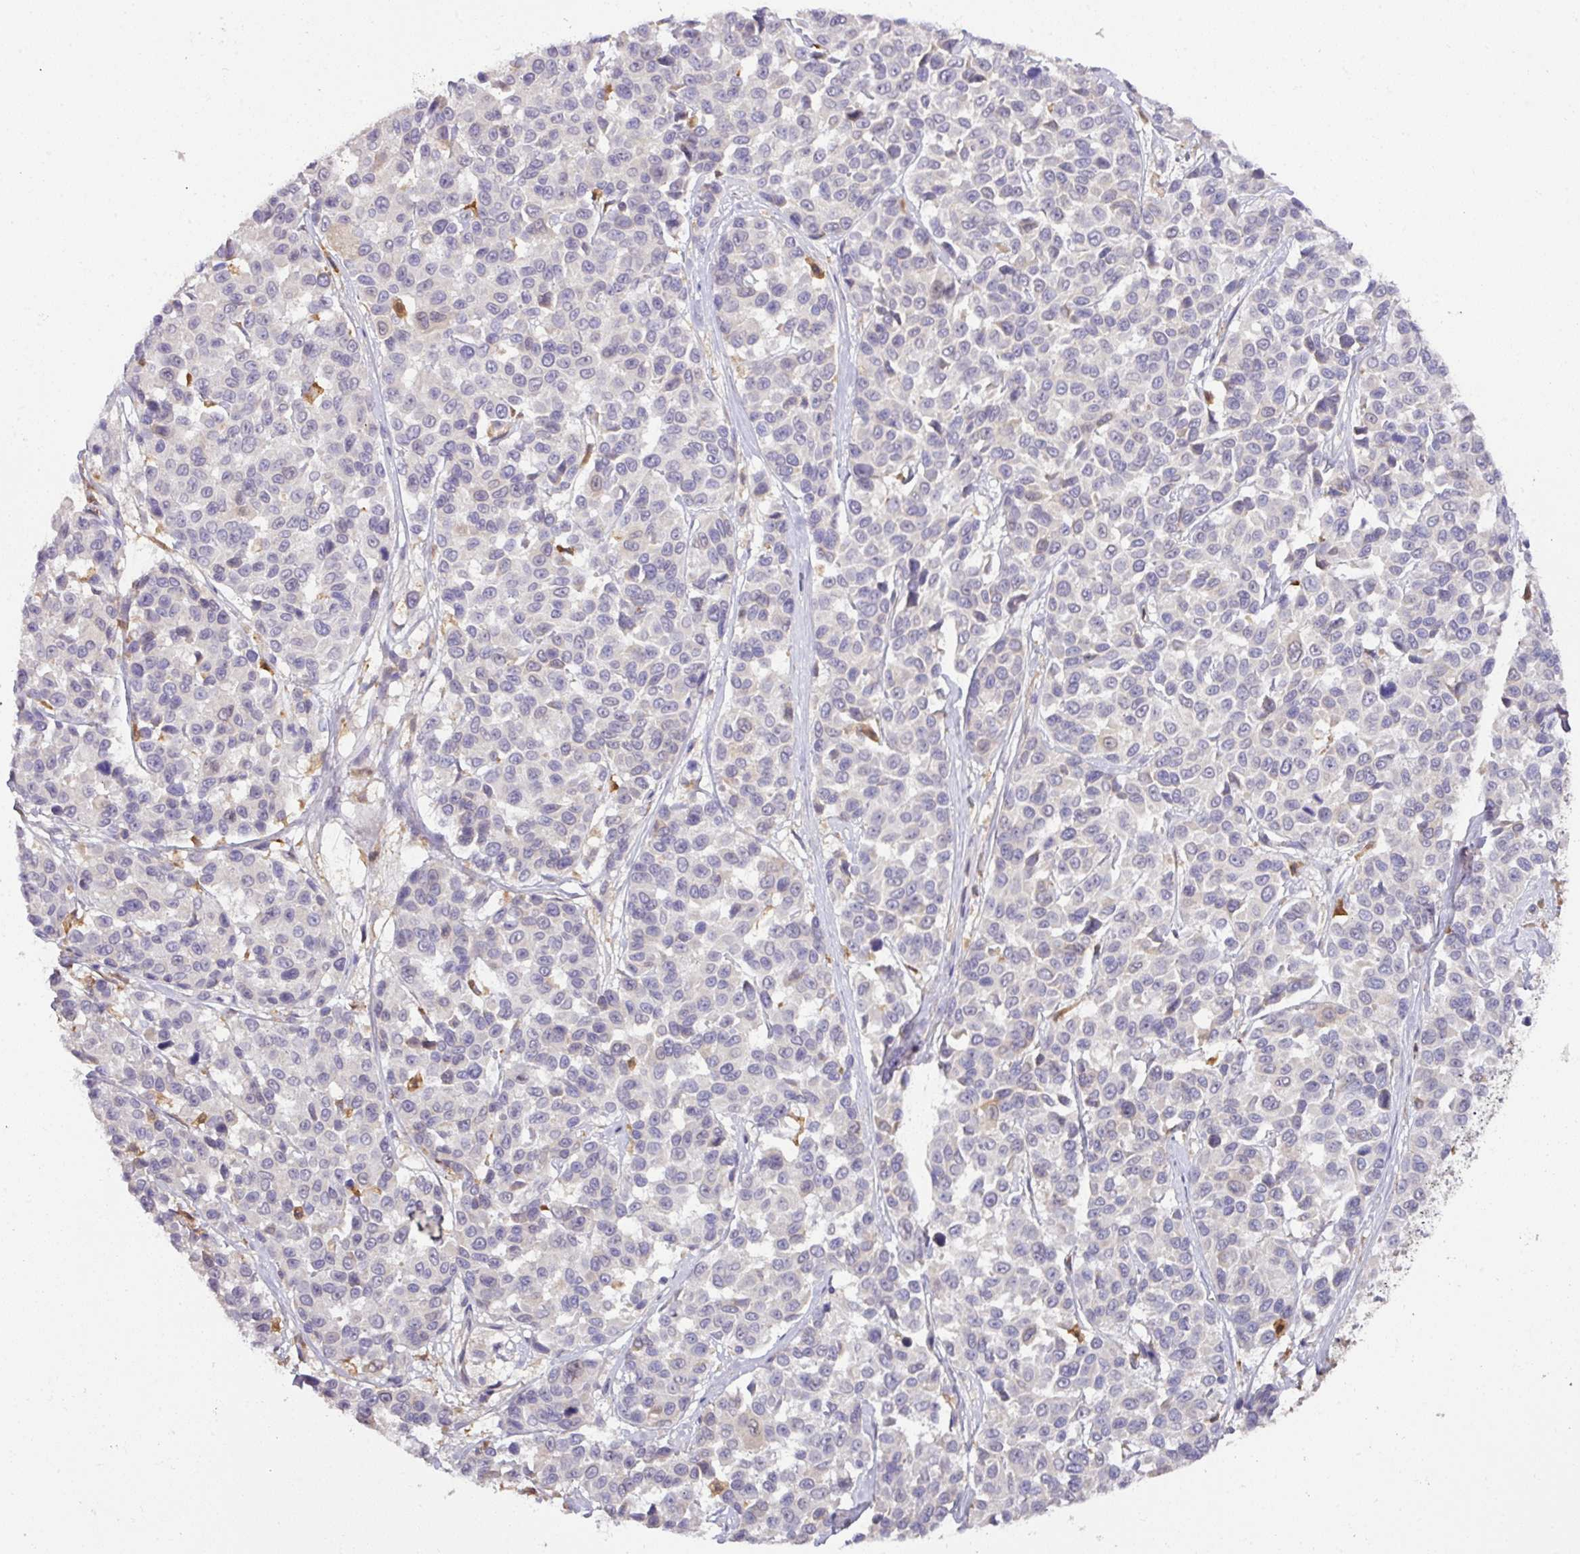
{"staining": {"intensity": "moderate", "quantity": "<25%", "location": "cytoplasmic/membranous"}, "tissue": "melanoma", "cell_type": "Tumor cells", "image_type": "cancer", "snomed": [{"axis": "morphology", "description": "Malignant melanoma, NOS"}, {"axis": "topography", "description": "Skin"}], "caption": "Melanoma stained with DAB (3,3'-diaminobenzidine) immunohistochemistry (IHC) exhibits low levels of moderate cytoplasmic/membranous expression in approximately <25% of tumor cells.", "gene": "GCNT7", "patient": {"sex": "female", "age": 66}}